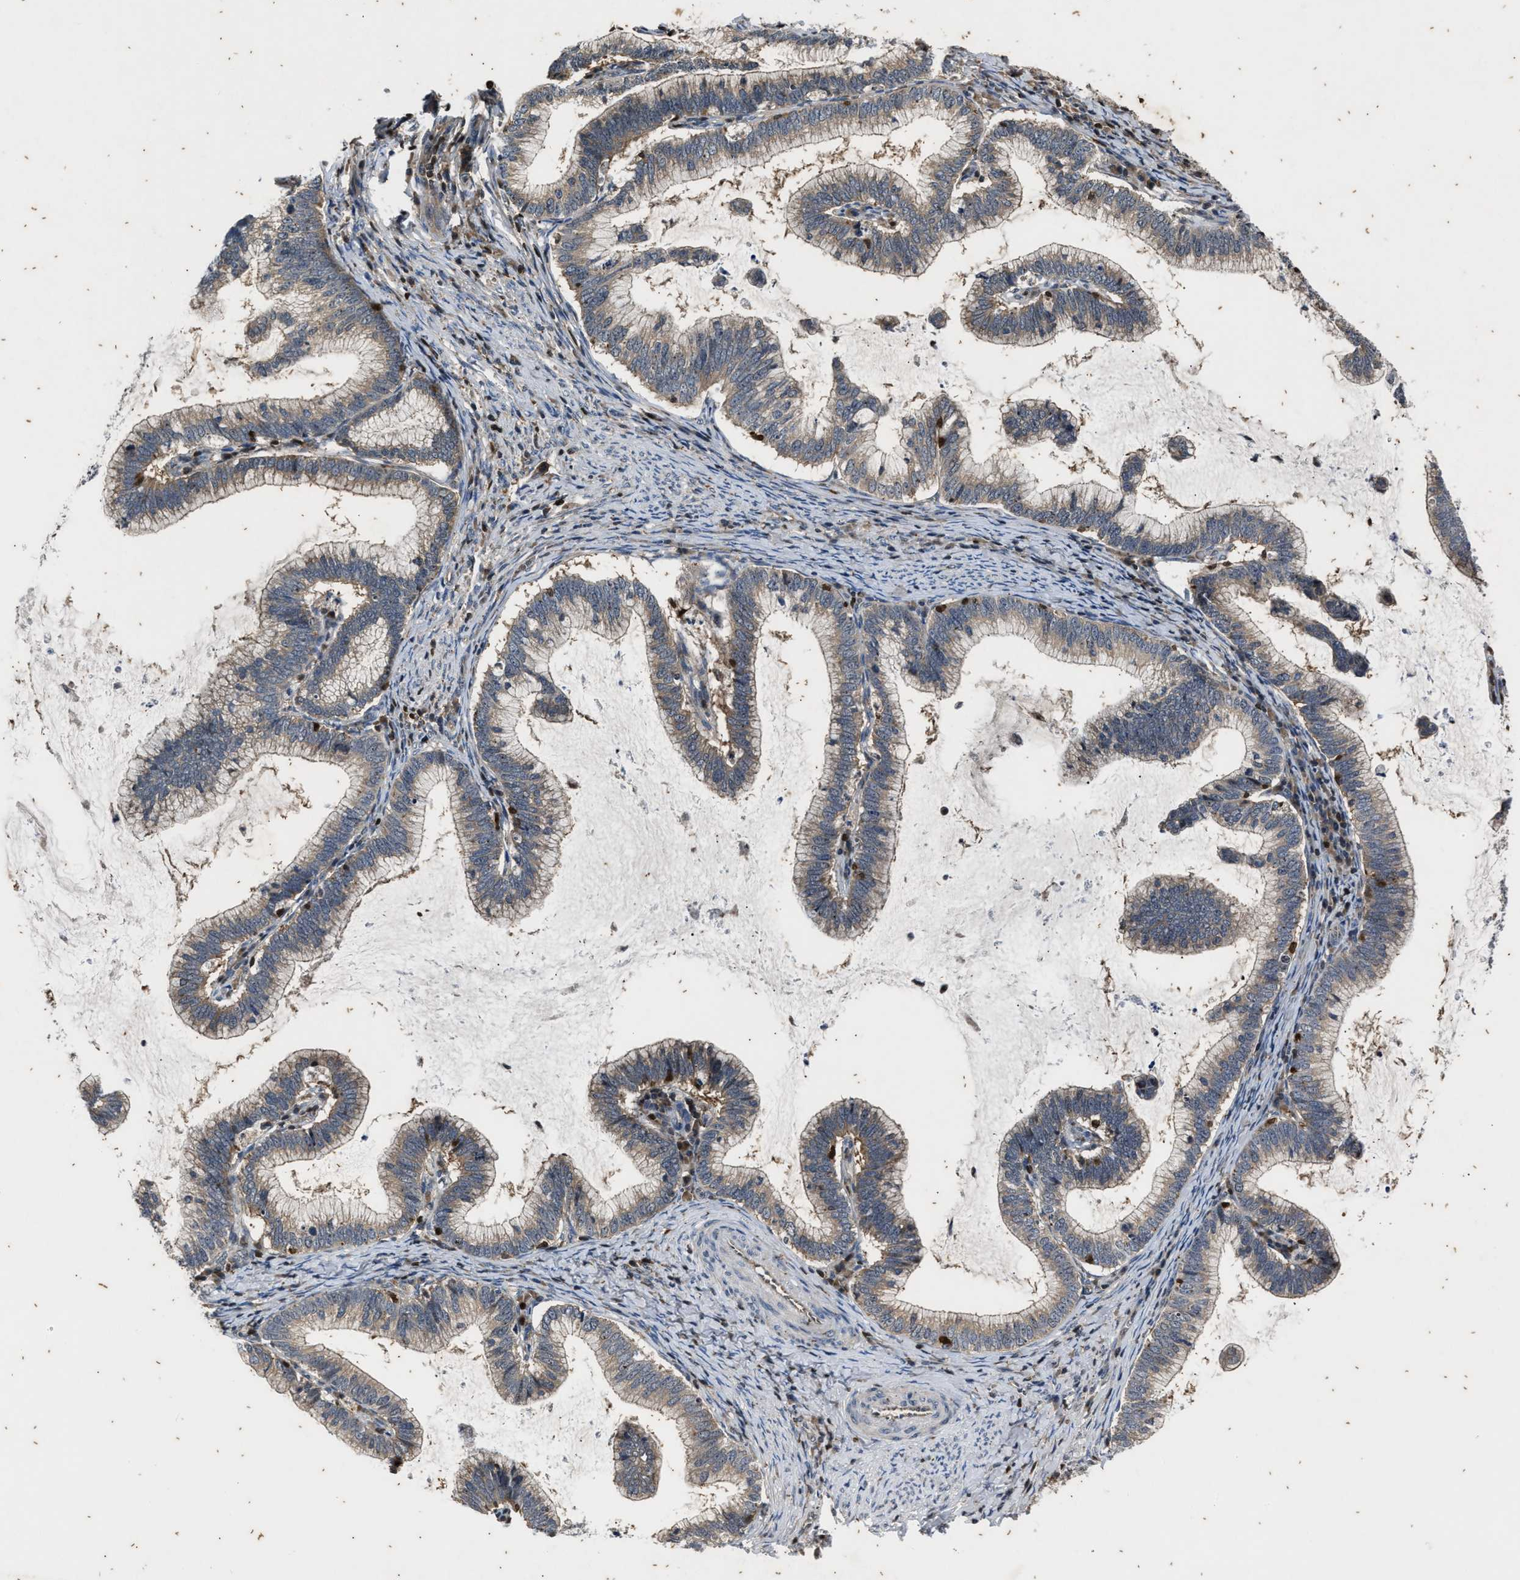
{"staining": {"intensity": "weak", "quantity": ">75%", "location": "cytoplasmic/membranous"}, "tissue": "cervical cancer", "cell_type": "Tumor cells", "image_type": "cancer", "snomed": [{"axis": "morphology", "description": "Adenocarcinoma, NOS"}, {"axis": "topography", "description": "Cervix"}], "caption": "Protein staining reveals weak cytoplasmic/membranous staining in about >75% of tumor cells in cervical adenocarcinoma. The protein of interest is shown in brown color, while the nuclei are stained blue.", "gene": "PTPN7", "patient": {"sex": "female", "age": 36}}